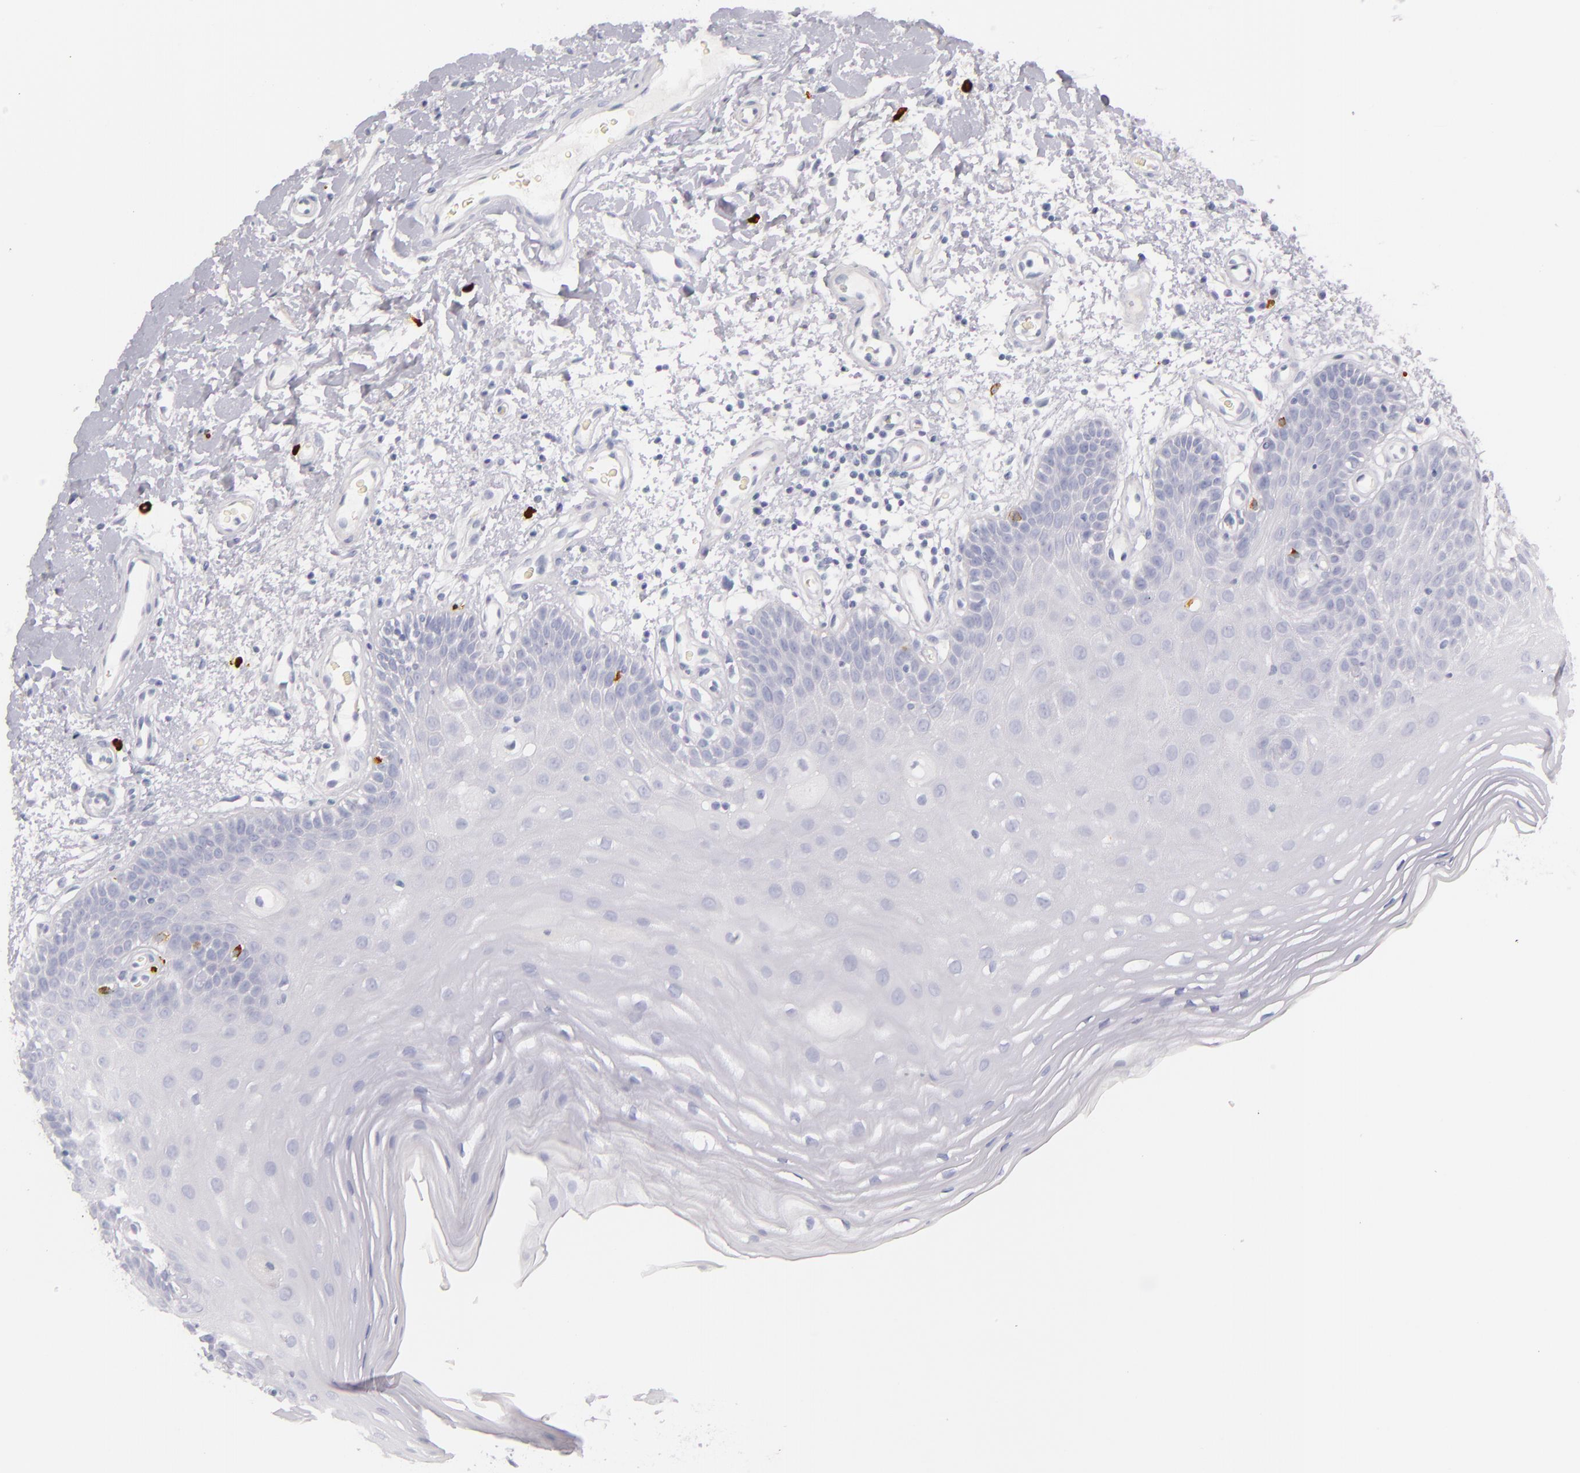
{"staining": {"intensity": "negative", "quantity": "none", "location": "none"}, "tissue": "oral mucosa", "cell_type": "Squamous epithelial cells", "image_type": "normal", "snomed": [{"axis": "morphology", "description": "Normal tissue, NOS"}, {"axis": "morphology", "description": "Squamous cell carcinoma, NOS"}, {"axis": "topography", "description": "Skeletal muscle"}, {"axis": "topography", "description": "Oral tissue"}, {"axis": "topography", "description": "Head-Neck"}], "caption": "High magnification brightfield microscopy of normal oral mucosa stained with DAB (3,3'-diaminobenzidine) (brown) and counterstained with hematoxylin (blue): squamous epithelial cells show no significant staining. The staining is performed using DAB (3,3'-diaminobenzidine) brown chromogen with nuclei counter-stained in using hematoxylin.", "gene": "TPSD1", "patient": {"sex": "male", "age": 71}}